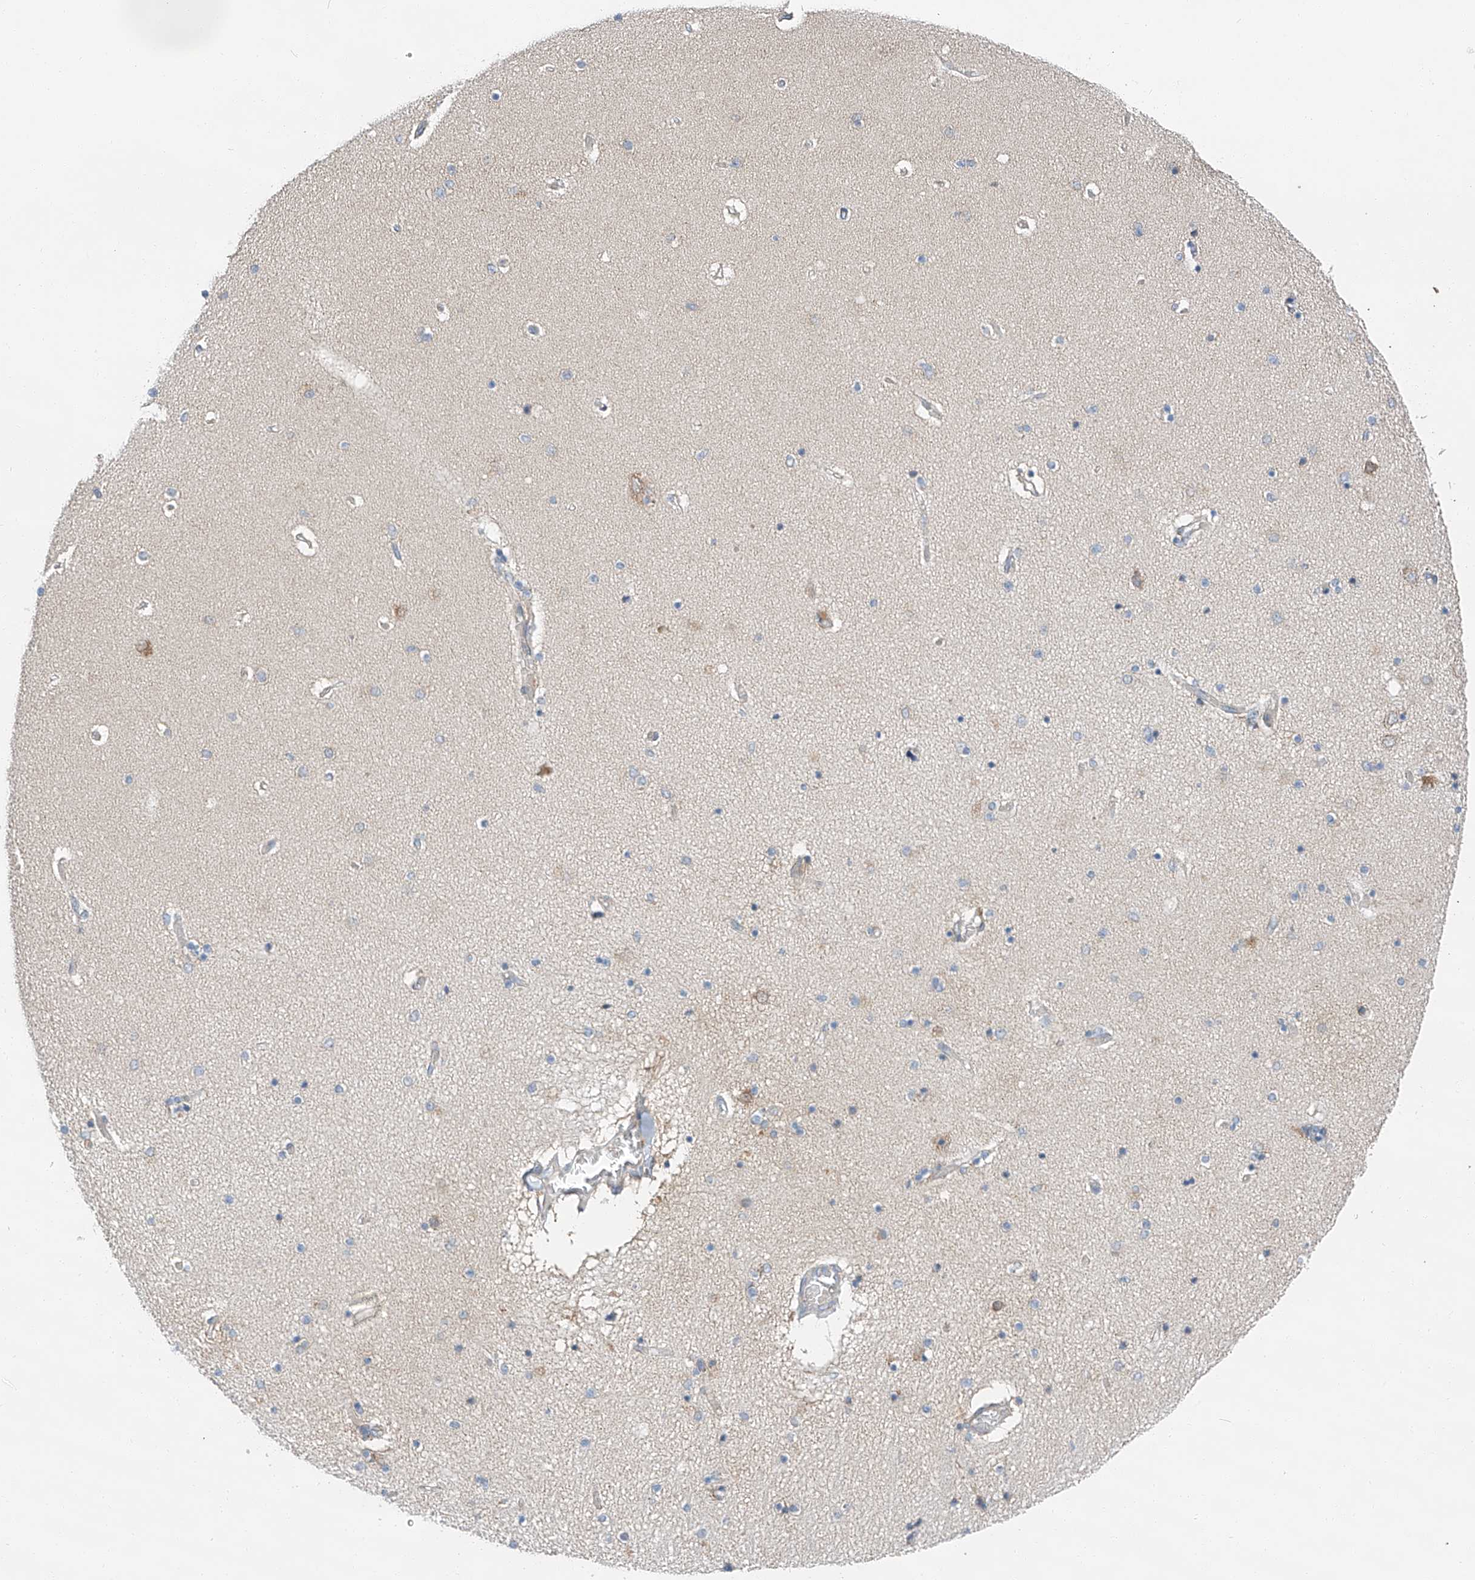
{"staining": {"intensity": "negative", "quantity": "none", "location": "none"}, "tissue": "hippocampus", "cell_type": "Glial cells", "image_type": "normal", "snomed": [{"axis": "morphology", "description": "Normal tissue, NOS"}, {"axis": "topography", "description": "Hippocampus"}], "caption": "Human hippocampus stained for a protein using immunohistochemistry (IHC) exhibits no positivity in glial cells.", "gene": "ZC3H15", "patient": {"sex": "female", "age": 54}}